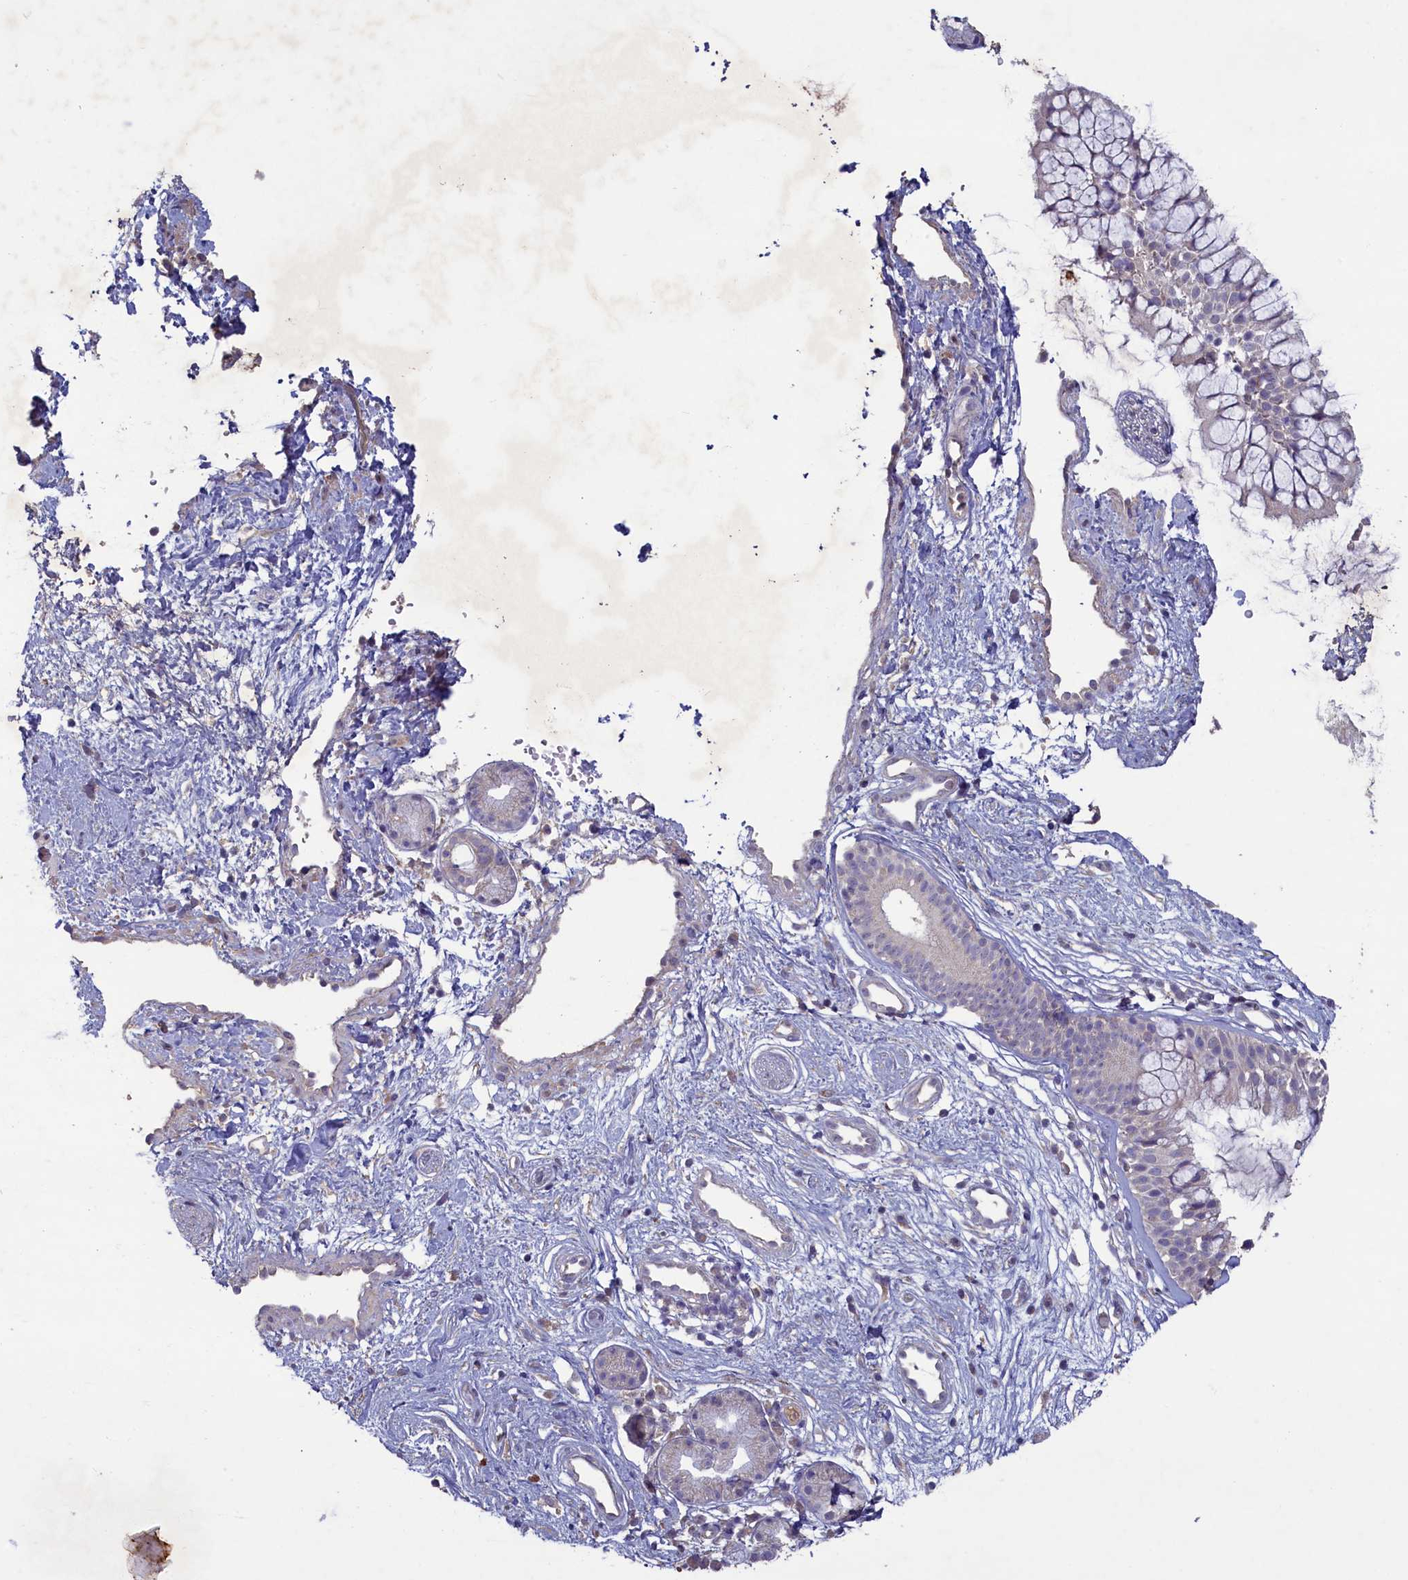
{"staining": {"intensity": "negative", "quantity": "none", "location": "none"}, "tissue": "nasopharynx", "cell_type": "Respiratory epithelial cells", "image_type": "normal", "snomed": [{"axis": "morphology", "description": "Normal tissue, NOS"}, {"axis": "topography", "description": "Nasopharynx"}], "caption": "DAB (3,3'-diaminobenzidine) immunohistochemical staining of normal nasopharynx demonstrates no significant staining in respiratory epithelial cells. (IHC, brightfield microscopy, high magnification).", "gene": "ATF7IP2", "patient": {"sex": "male", "age": 32}}